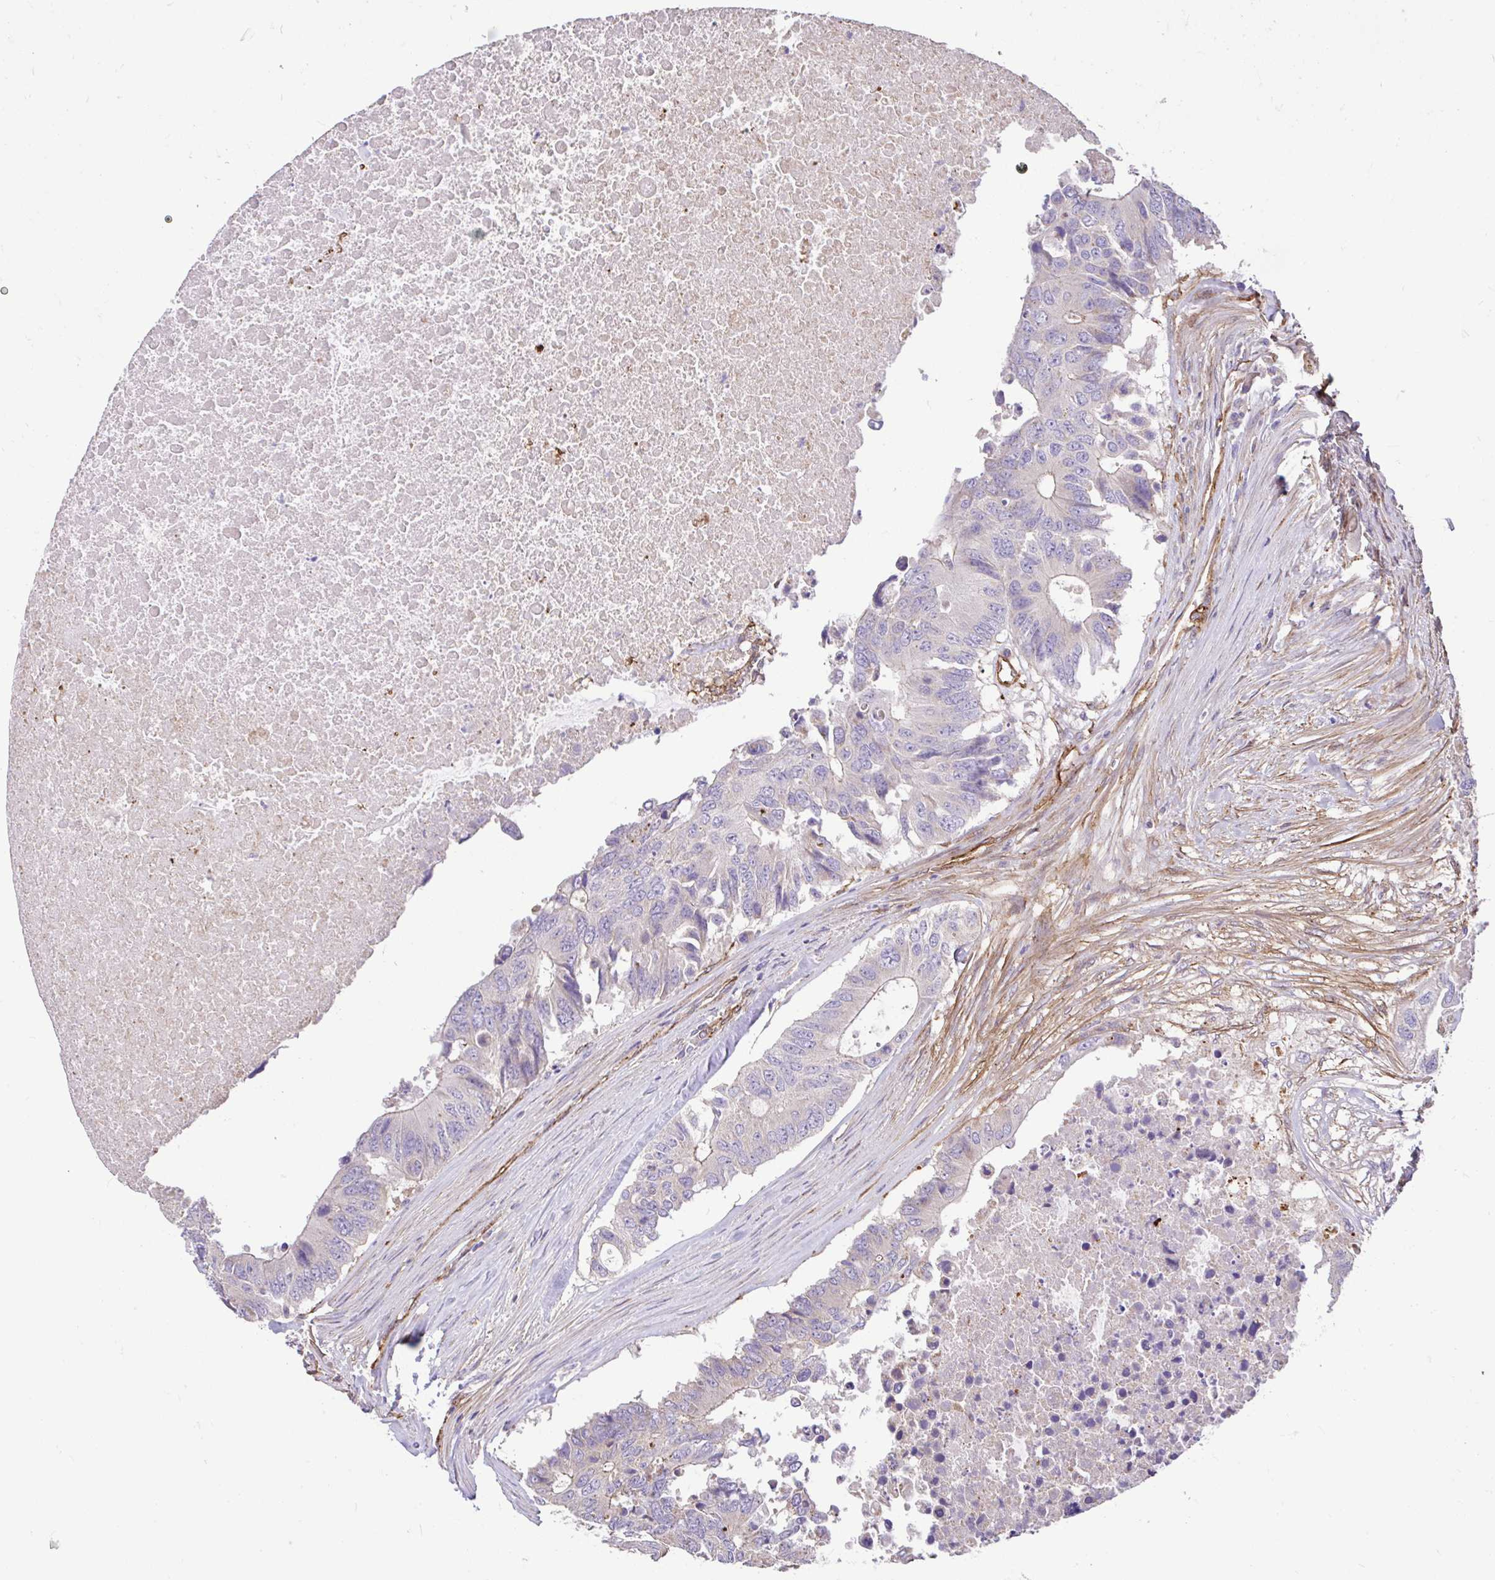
{"staining": {"intensity": "negative", "quantity": "none", "location": "none"}, "tissue": "colorectal cancer", "cell_type": "Tumor cells", "image_type": "cancer", "snomed": [{"axis": "morphology", "description": "Adenocarcinoma, NOS"}, {"axis": "topography", "description": "Colon"}], "caption": "The histopathology image reveals no staining of tumor cells in colorectal cancer. (Stains: DAB (3,3'-diaminobenzidine) immunohistochemistry with hematoxylin counter stain, Microscopy: brightfield microscopy at high magnification).", "gene": "PTPRK", "patient": {"sex": "male", "age": 71}}